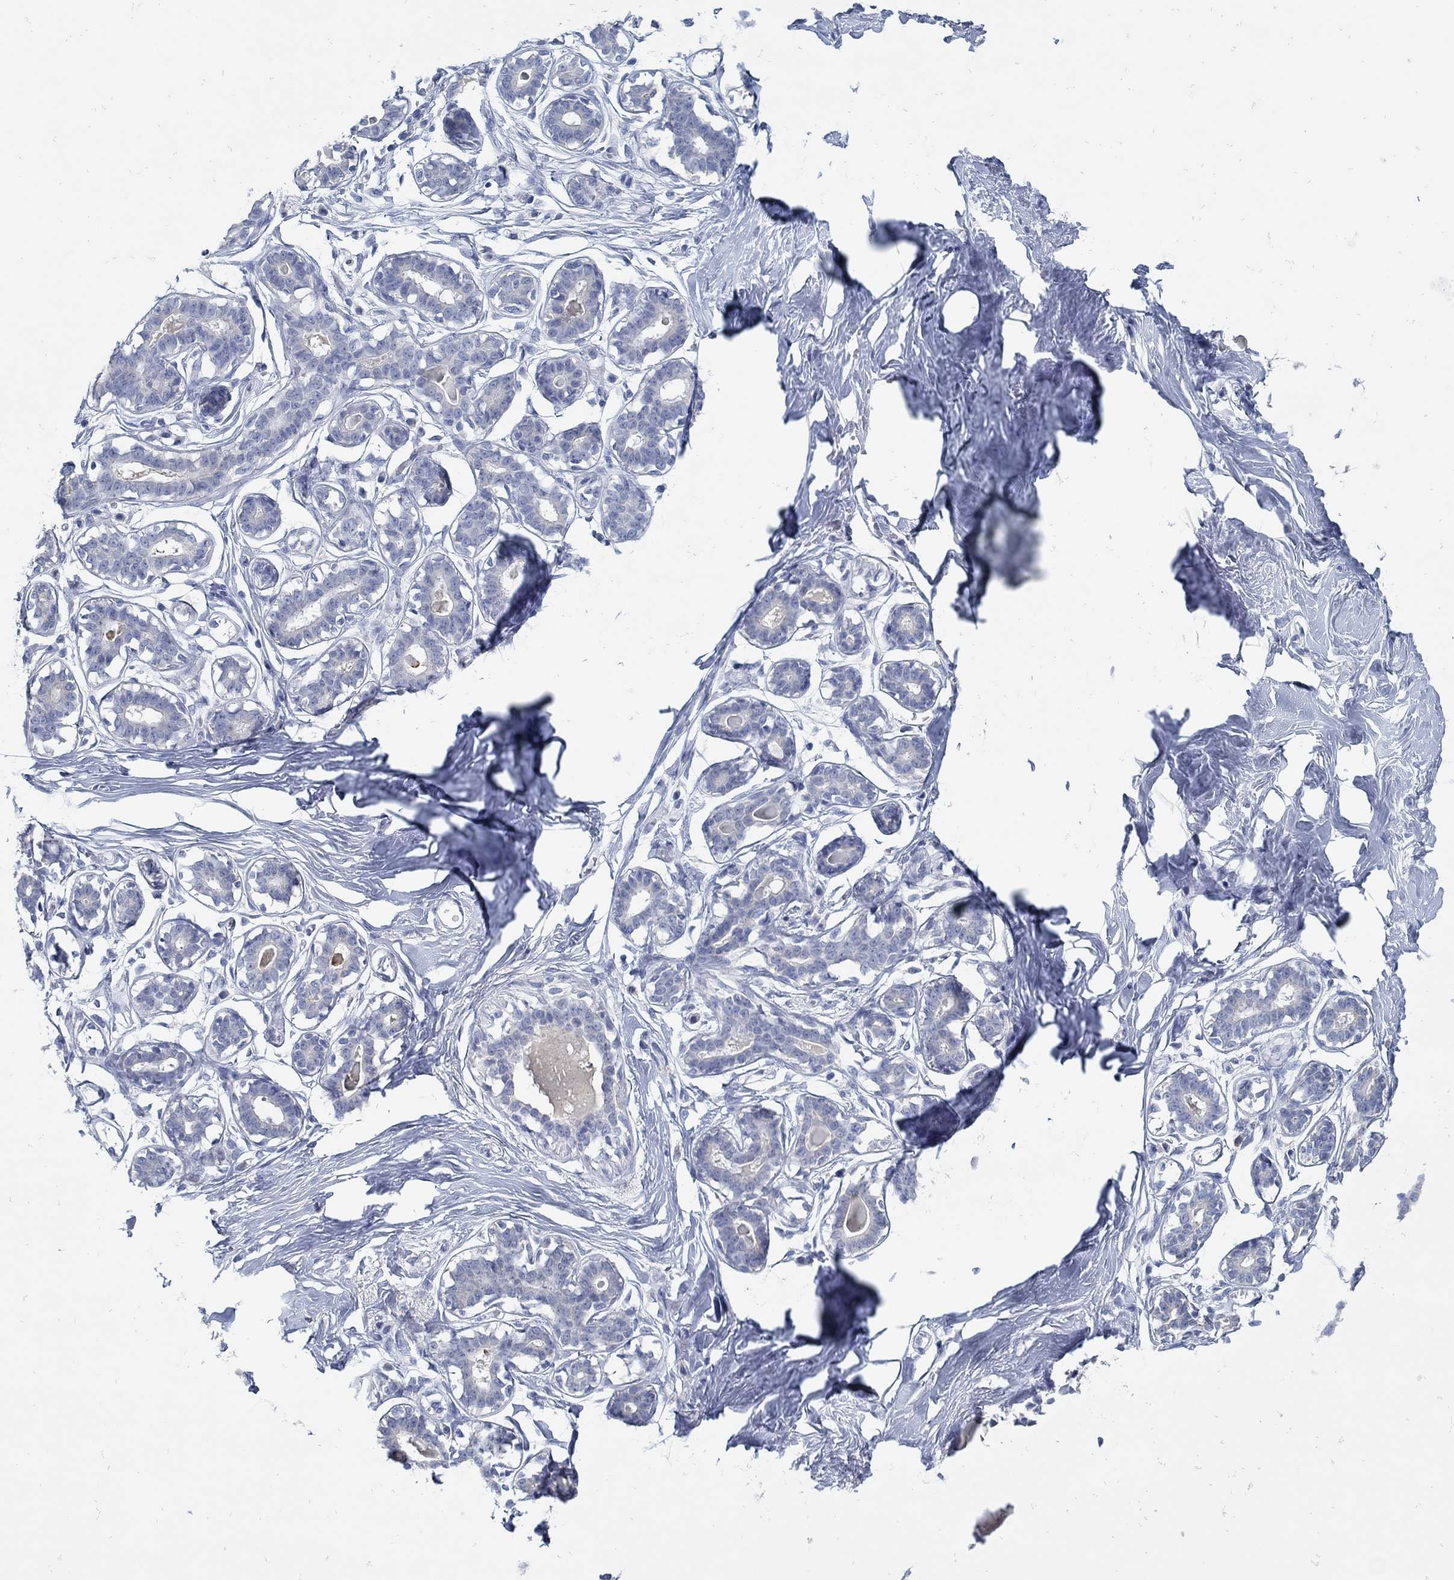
{"staining": {"intensity": "negative", "quantity": "none", "location": "none"}, "tissue": "breast", "cell_type": "Adipocytes", "image_type": "normal", "snomed": [{"axis": "morphology", "description": "Normal tissue, NOS"}, {"axis": "morphology", "description": "Lobular carcinoma, in situ"}, {"axis": "topography", "description": "Breast"}], "caption": "Adipocytes show no significant protein positivity in unremarkable breast. Brightfield microscopy of IHC stained with DAB (3,3'-diaminobenzidine) (brown) and hematoxylin (blue), captured at high magnification.", "gene": "ZFAND4", "patient": {"sex": "female", "age": 35}}